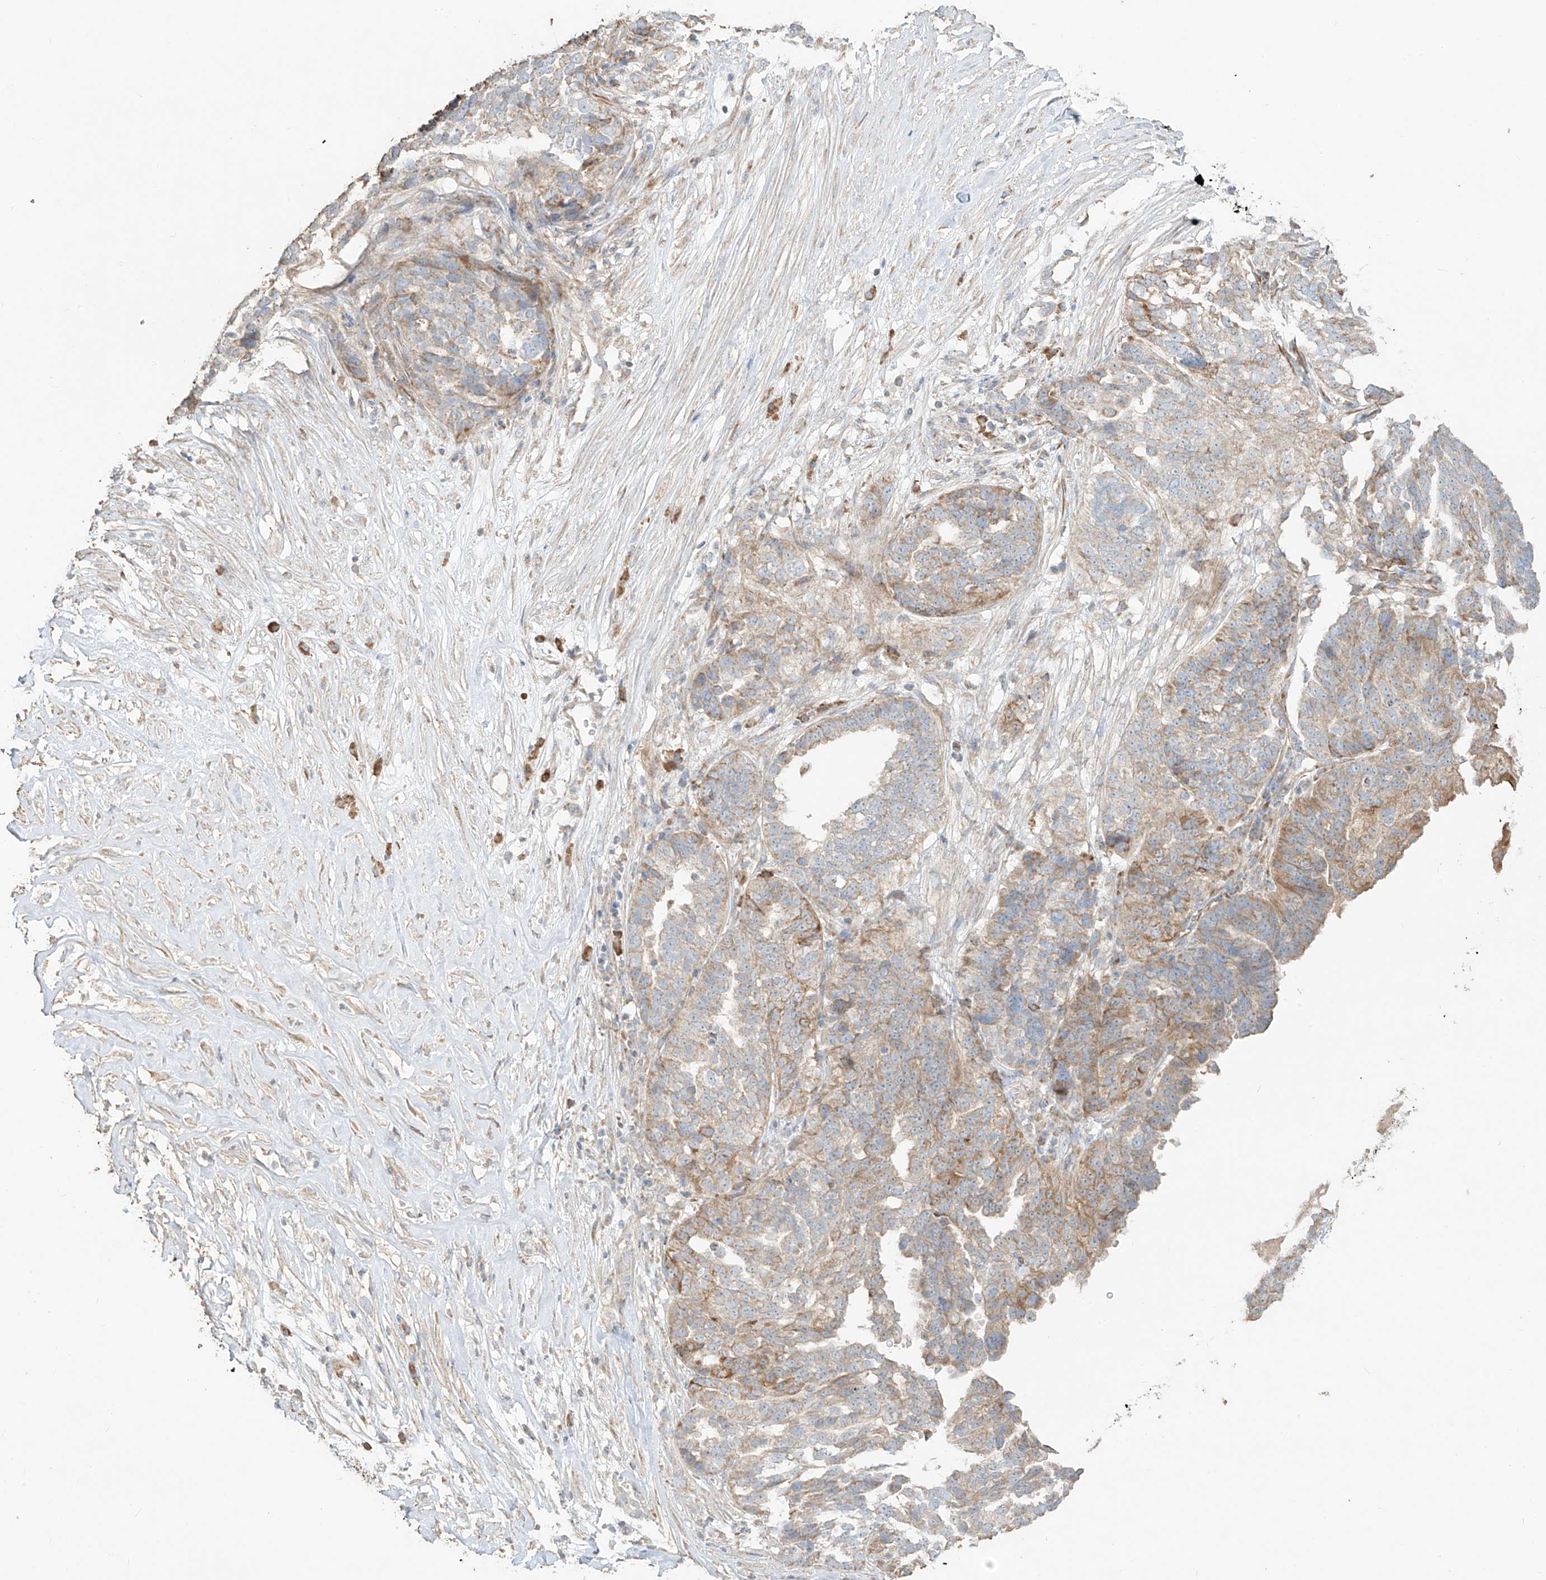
{"staining": {"intensity": "moderate", "quantity": "<25%", "location": "cytoplasmic/membranous"}, "tissue": "ovarian cancer", "cell_type": "Tumor cells", "image_type": "cancer", "snomed": [{"axis": "morphology", "description": "Cystadenocarcinoma, serous, NOS"}, {"axis": "topography", "description": "Ovary"}], "caption": "High-power microscopy captured an IHC image of ovarian cancer (serous cystadenocarcinoma), revealing moderate cytoplasmic/membranous staining in approximately <25% of tumor cells.", "gene": "COLGALT2", "patient": {"sex": "female", "age": 59}}